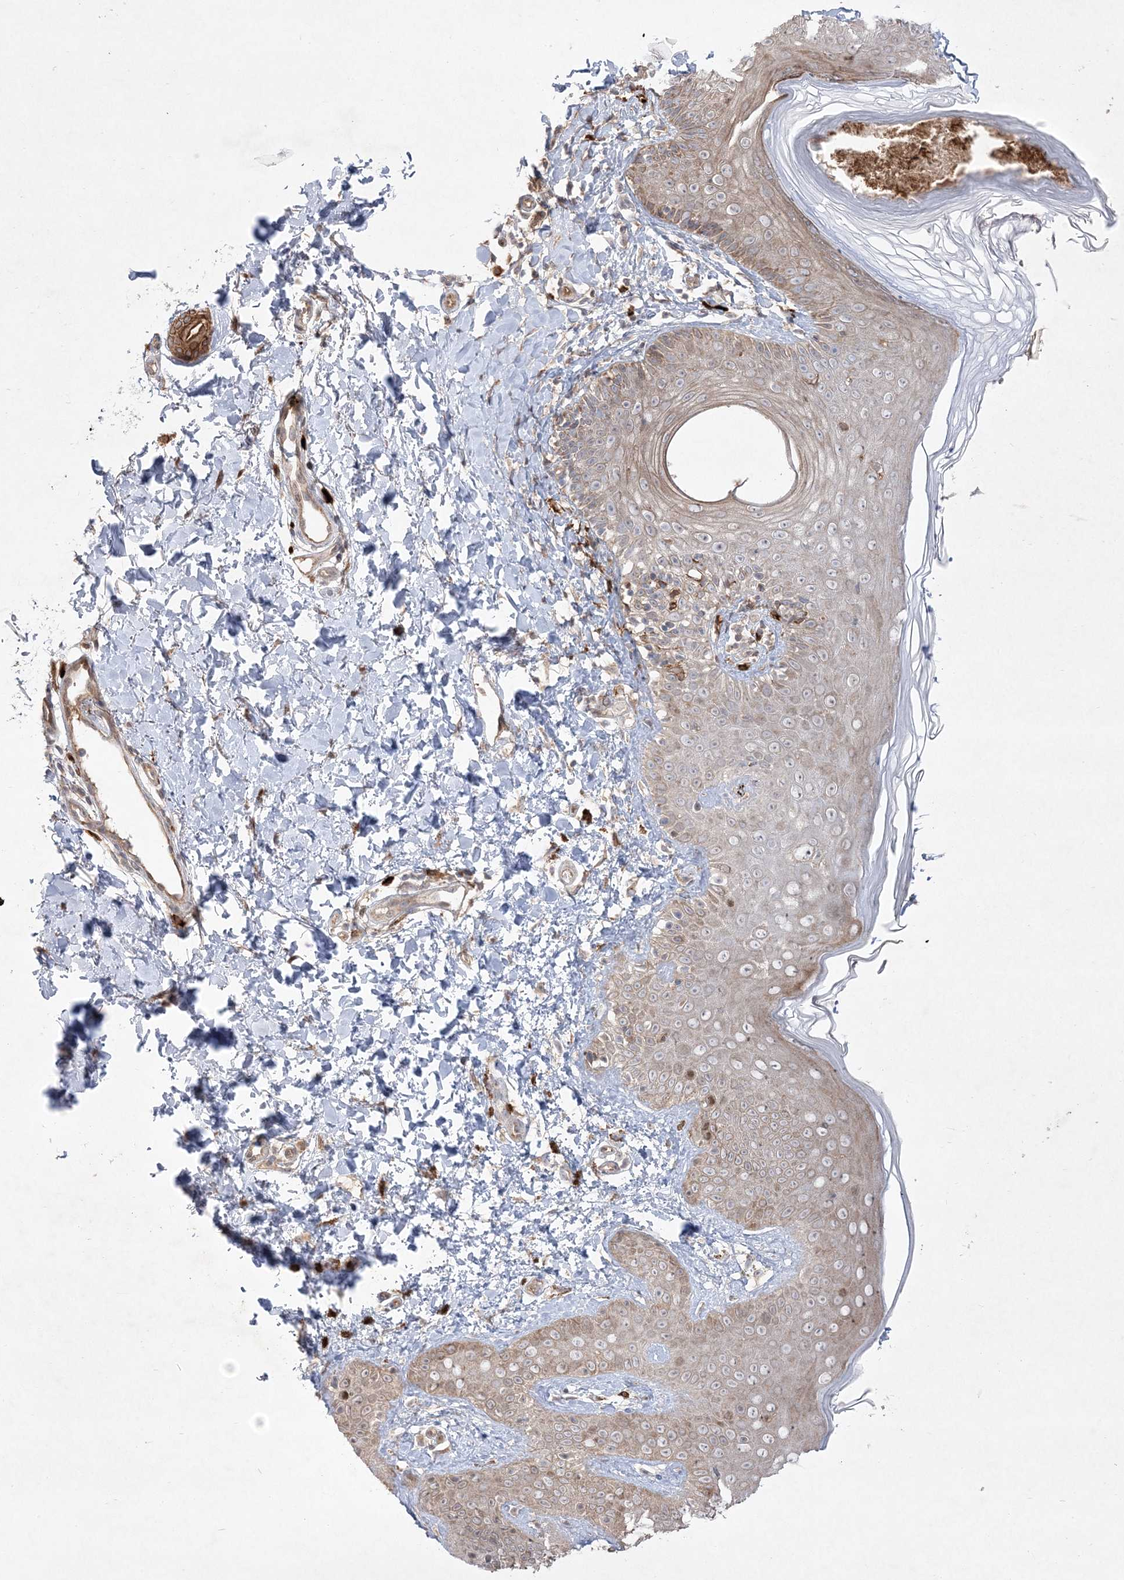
{"staining": {"intensity": "strong", "quantity": ">75%", "location": "cytoplasmic/membranous"}, "tissue": "skin", "cell_type": "Fibroblasts", "image_type": "normal", "snomed": [{"axis": "morphology", "description": "Normal tissue, NOS"}, {"axis": "topography", "description": "Skin"}], "caption": "Immunohistochemical staining of benign skin reveals high levels of strong cytoplasmic/membranous positivity in approximately >75% of fibroblasts. (DAB (3,3'-diaminobenzidine) = brown stain, brightfield microscopy at high magnification).", "gene": "CLNK", "patient": {"sex": "male", "age": 52}}